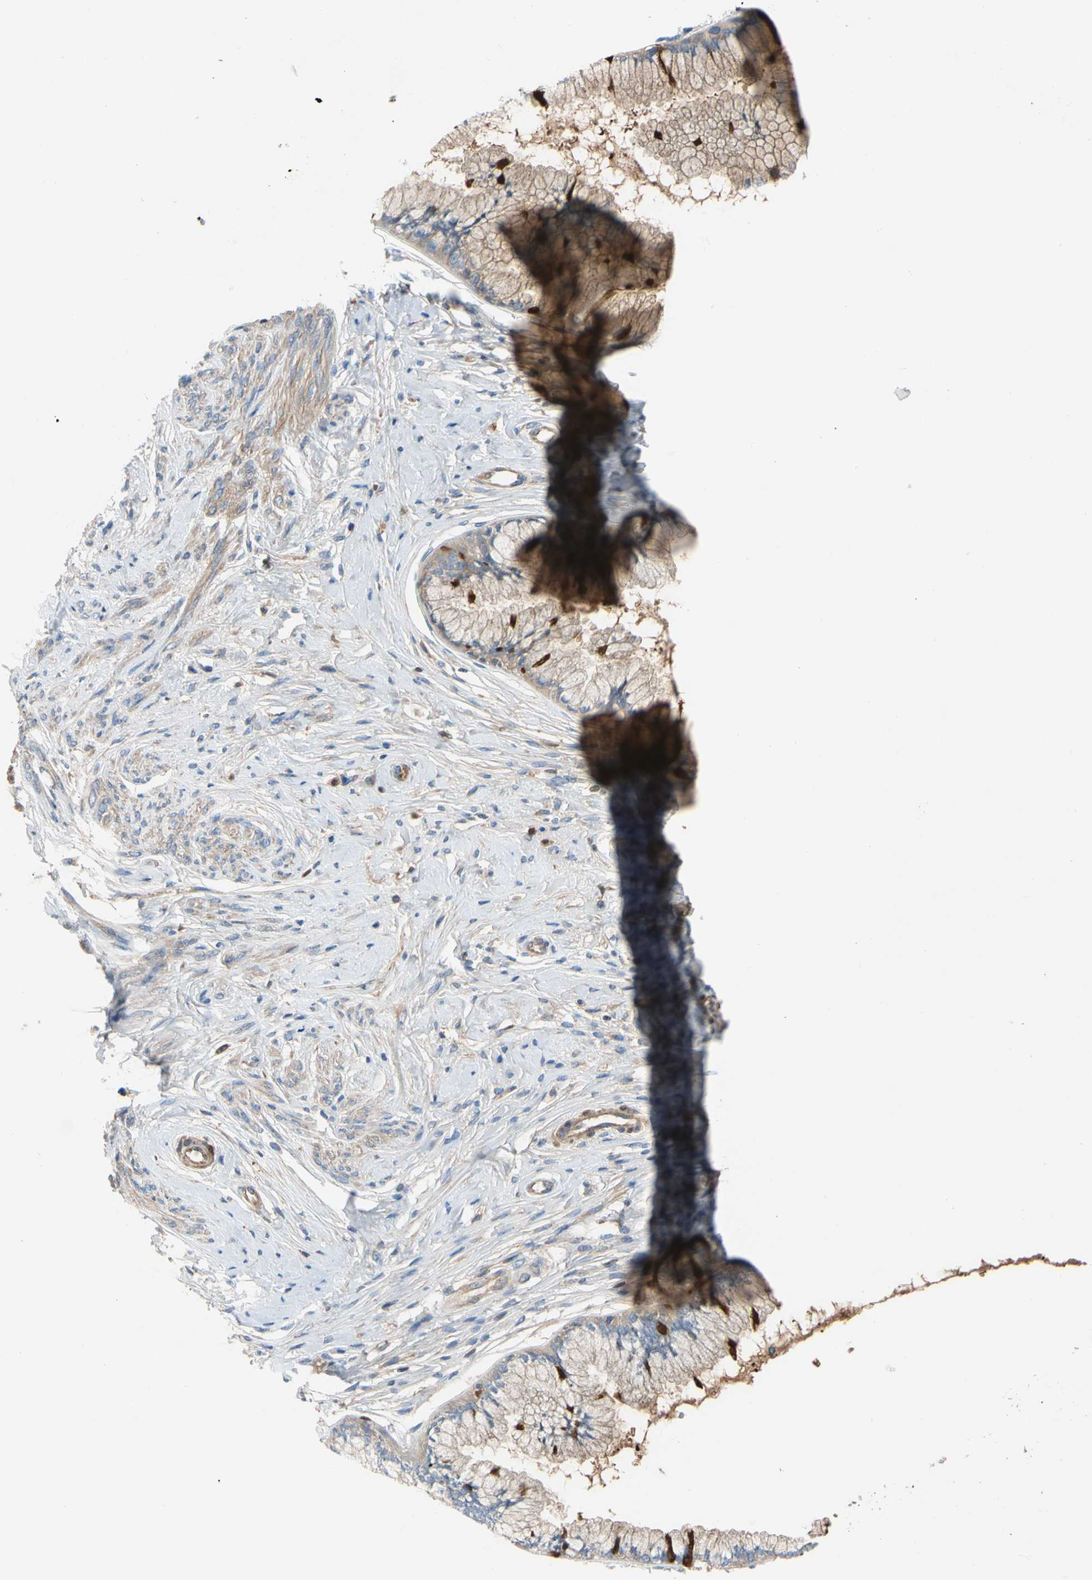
{"staining": {"intensity": "weak", "quantity": "<25%", "location": "cytoplasmic/membranous"}, "tissue": "cervix", "cell_type": "Glandular cells", "image_type": "normal", "snomed": [{"axis": "morphology", "description": "Normal tissue, NOS"}, {"axis": "topography", "description": "Cervix"}], "caption": "Cervix stained for a protein using IHC exhibits no expression glandular cells.", "gene": "ENTREP3", "patient": {"sex": "female", "age": 39}}